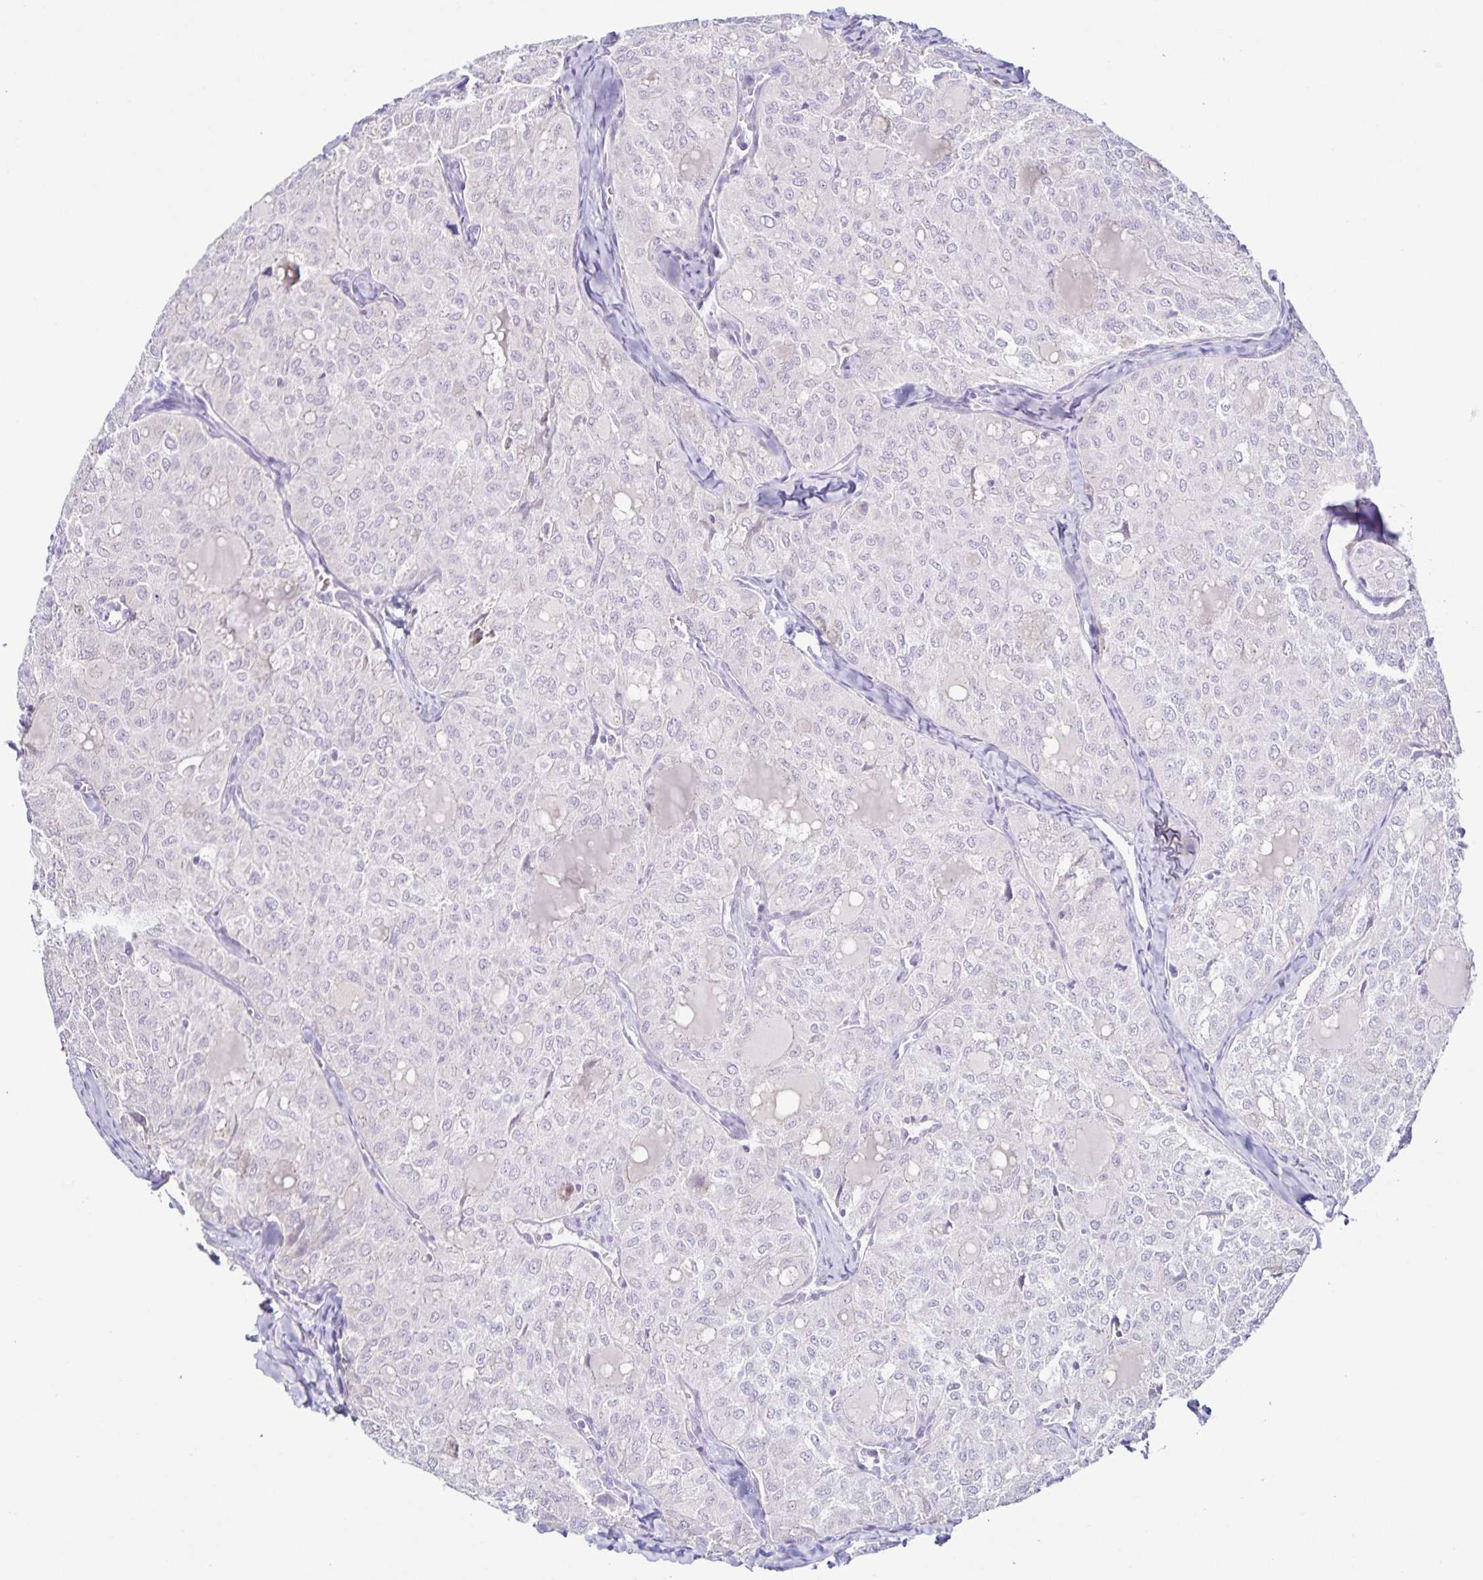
{"staining": {"intensity": "negative", "quantity": "none", "location": "none"}, "tissue": "thyroid cancer", "cell_type": "Tumor cells", "image_type": "cancer", "snomed": [{"axis": "morphology", "description": "Follicular adenoma carcinoma, NOS"}, {"axis": "topography", "description": "Thyroid gland"}], "caption": "The histopathology image demonstrates no staining of tumor cells in thyroid cancer (follicular adenoma carcinoma). (DAB IHC with hematoxylin counter stain).", "gene": "STPG4", "patient": {"sex": "male", "age": 75}}